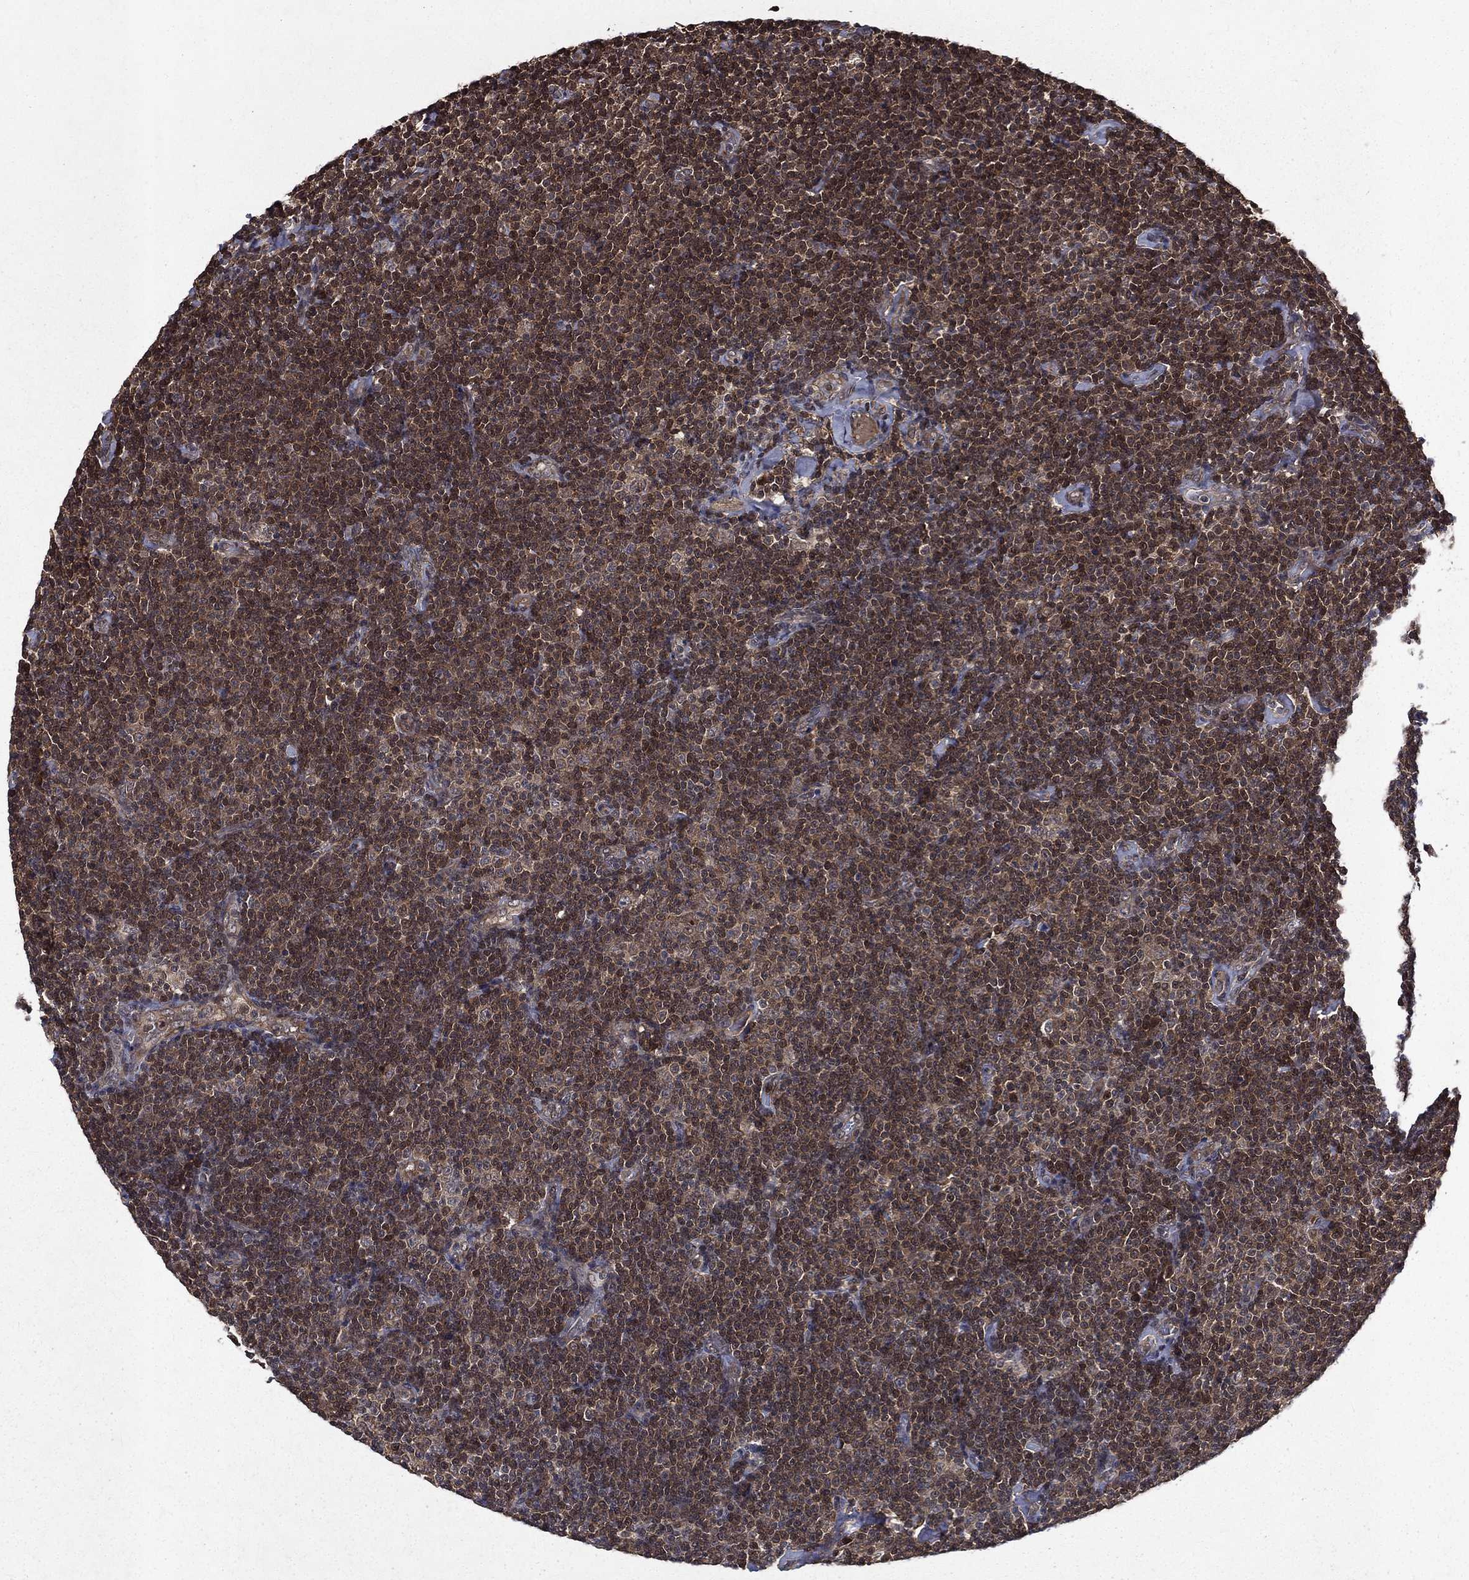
{"staining": {"intensity": "moderate", "quantity": "<25%", "location": "nuclear"}, "tissue": "lymphoma", "cell_type": "Tumor cells", "image_type": "cancer", "snomed": [{"axis": "morphology", "description": "Malignant lymphoma, non-Hodgkin's type, Low grade"}, {"axis": "topography", "description": "Lymph node"}], "caption": "Human lymphoma stained for a protein (brown) displays moderate nuclear positive expression in about <25% of tumor cells.", "gene": "FGD1", "patient": {"sex": "male", "age": 81}}